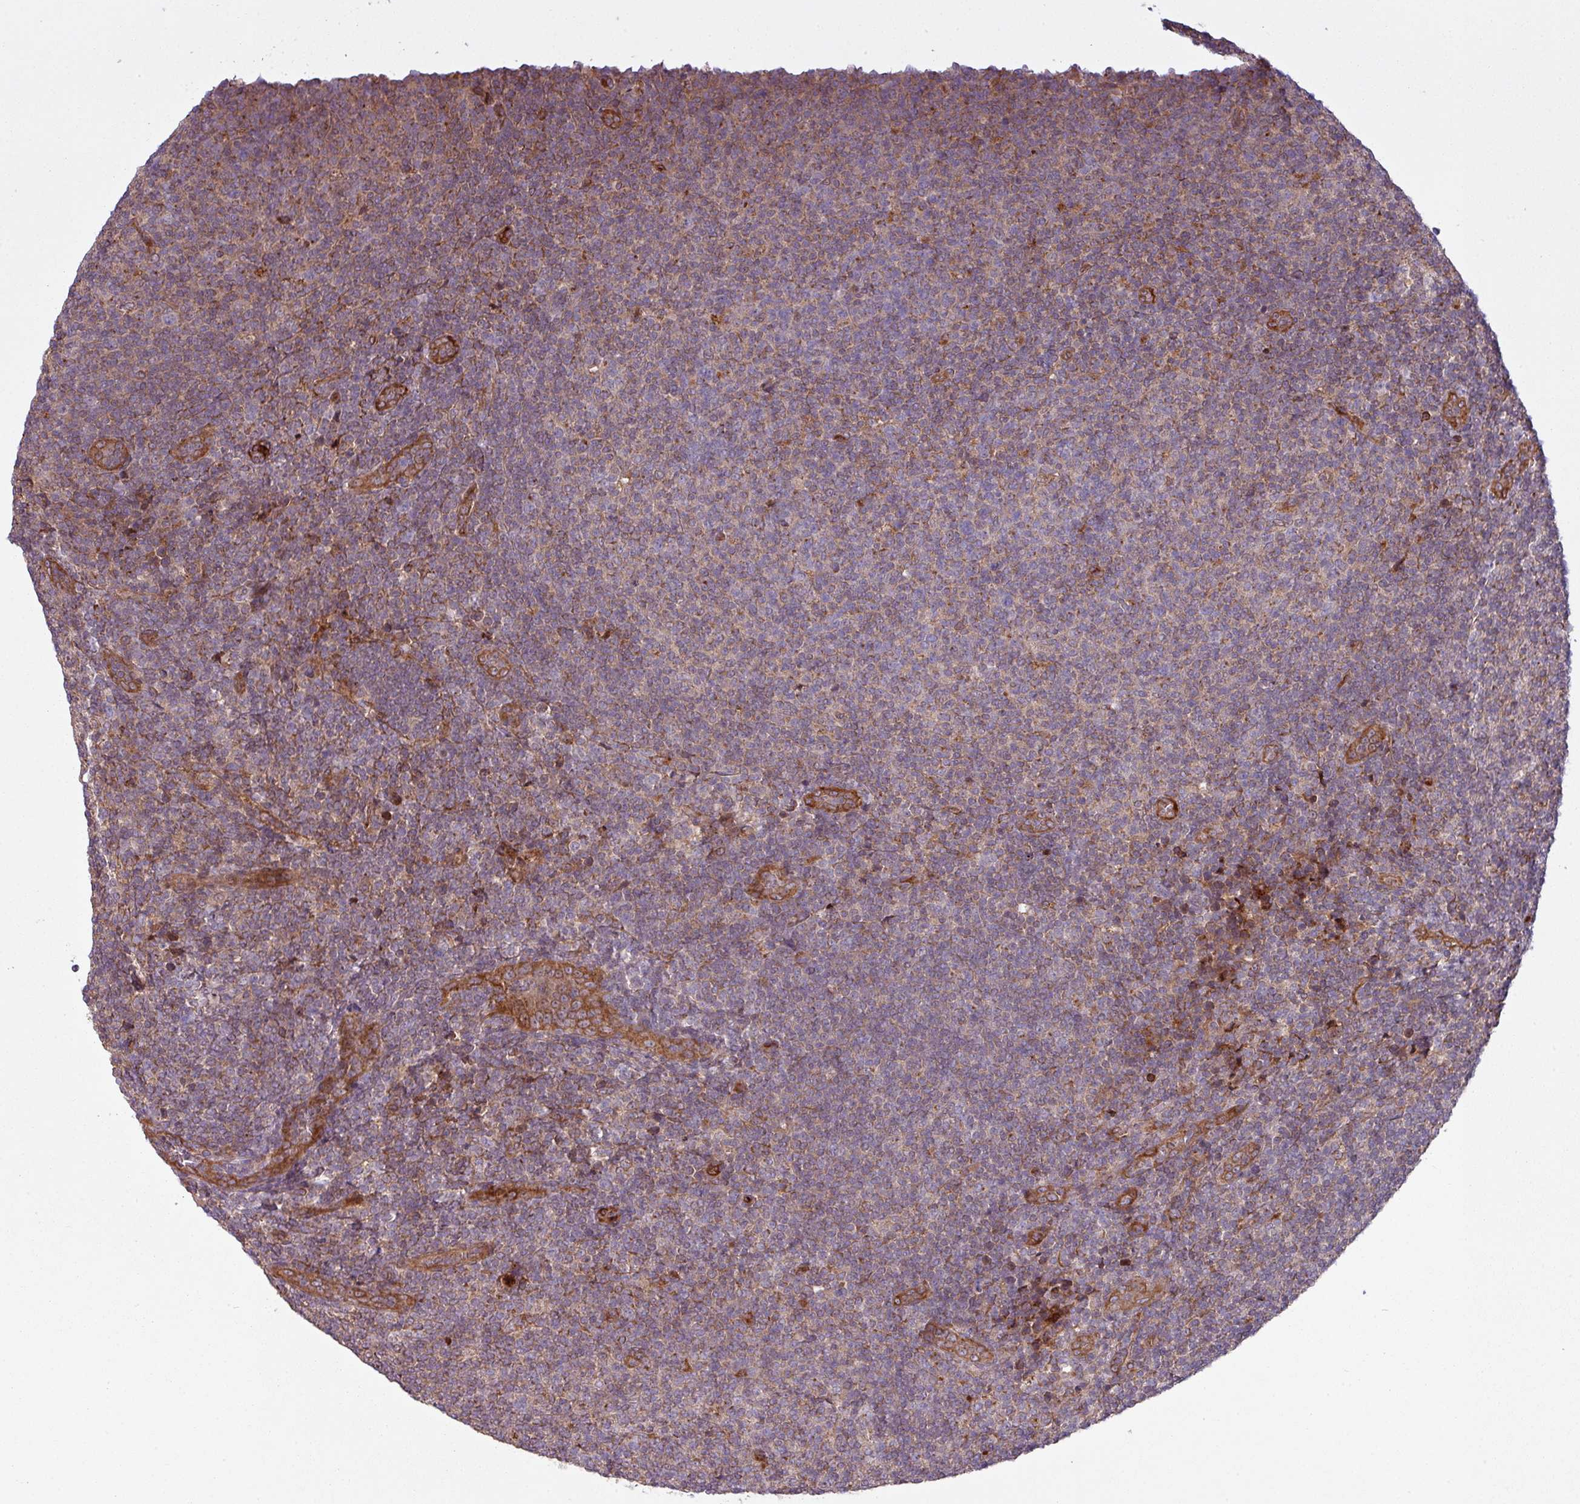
{"staining": {"intensity": "moderate", "quantity": "25%-75%", "location": "cytoplasmic/membranous"}, "tissue": "lymphoma", "cell_type": "Tumor cells", "image_type": "cancer", "snomed": [{"axis": "morphology", "description": "Malignant lymphoma, non-Hodgkin's type, Low grade"}, {"axis": "topography", "description": "Lymph node"}], "caption": "Human lymphoma stained with a brown dye reveals moderate cytoplasmic/membranous positive expression in about 25%-75% of tumor cells.", "gene": "SNRNP25", "patient": {"sex": "male", "age": 66}}